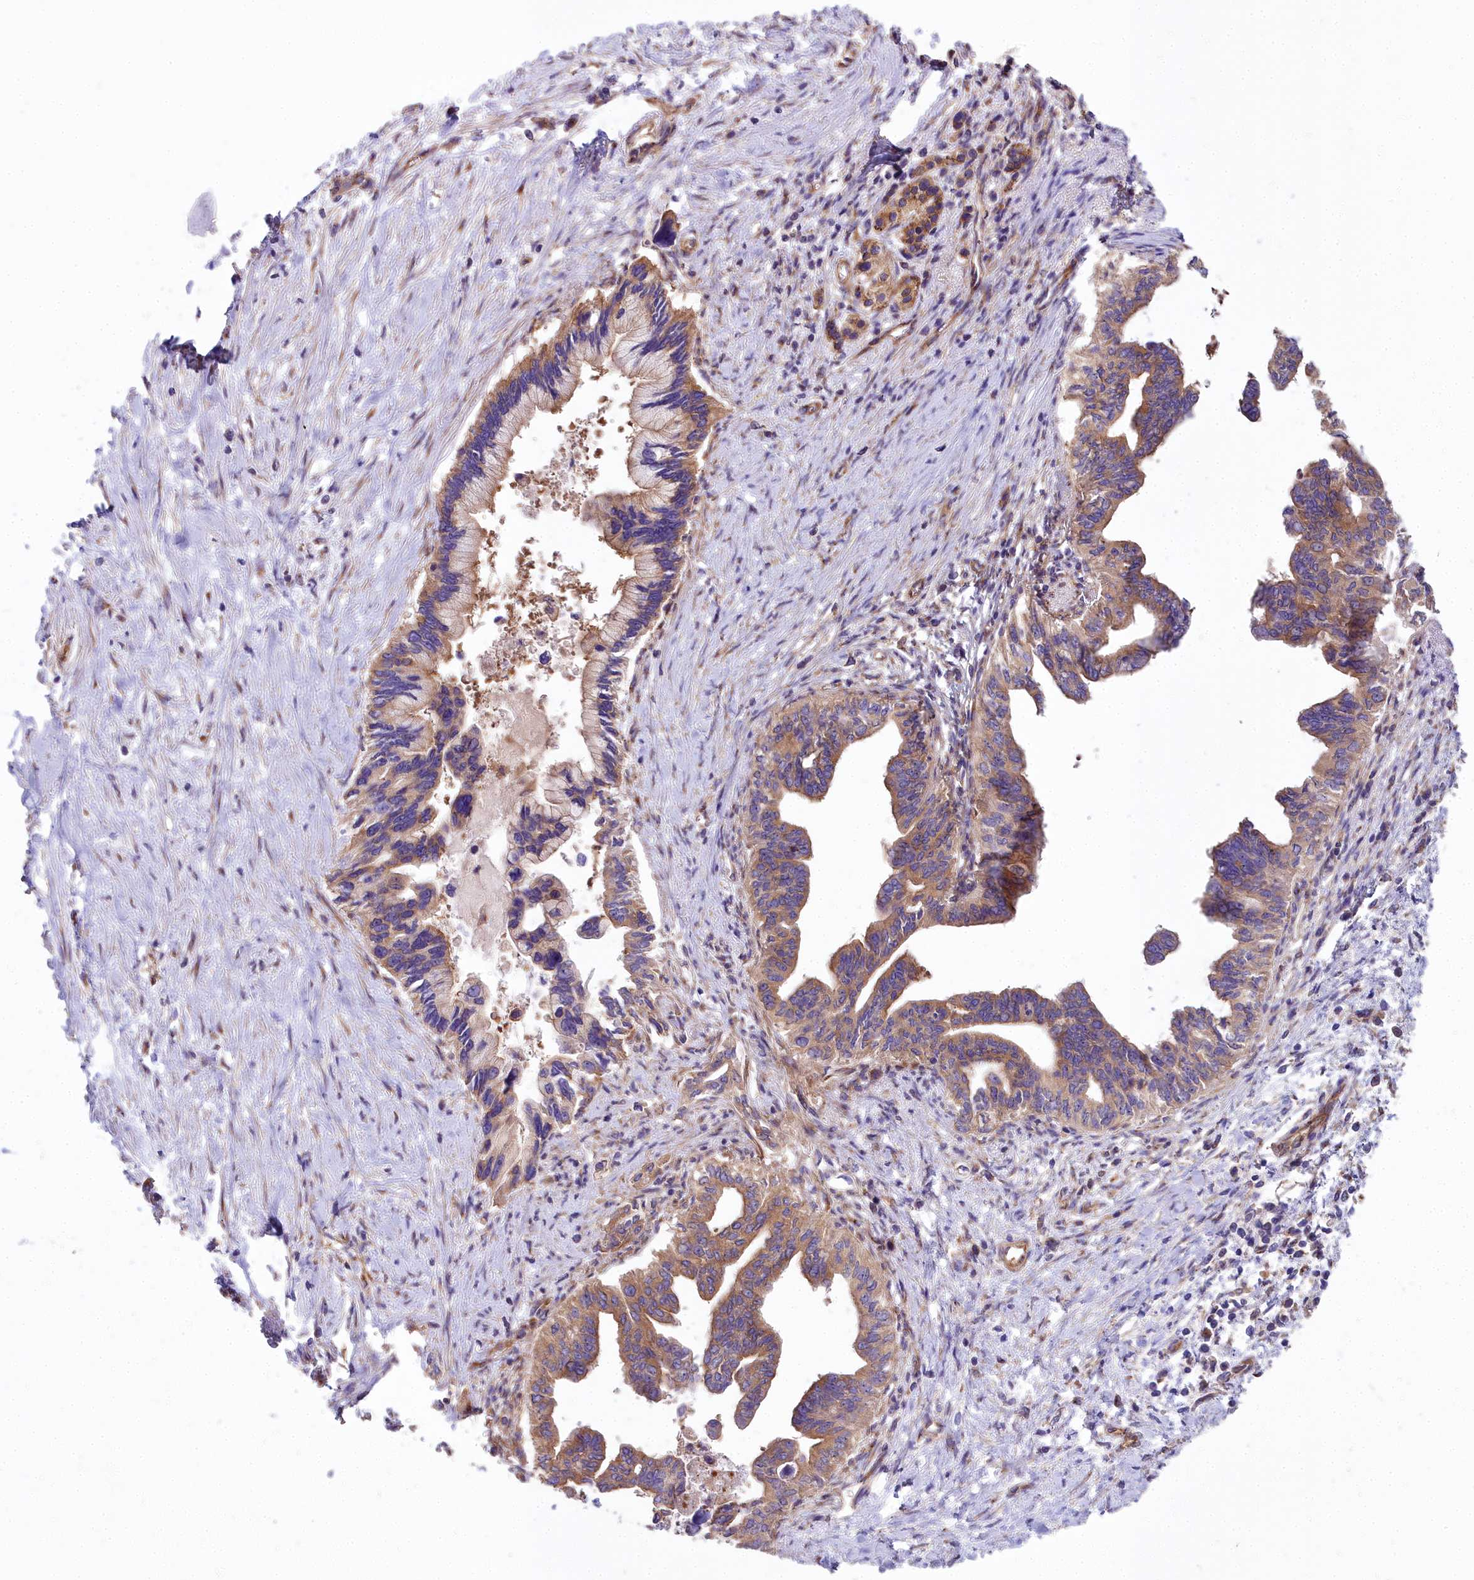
{"staining": {"intensity": "moderate", "quantity": "25%-75%", "location": "cytoplasmic/membranous"}, "tissue": "pancreatic cancer", "cell_type": "Tumor cells", "image_type": "cancer", "snomed": [{"axis": "morphology", "description": "Adenocarcinoma, NOS"}, {"axis": "topography", "description": "Pancreas"}], "caption": "Pancreatic cancer tissue shows moderate cytoplasmic/membranous expression in about 25%-75% of tumor cells", "gene": "DCTN3", "patient": {"sex": "female", "age": 83}}